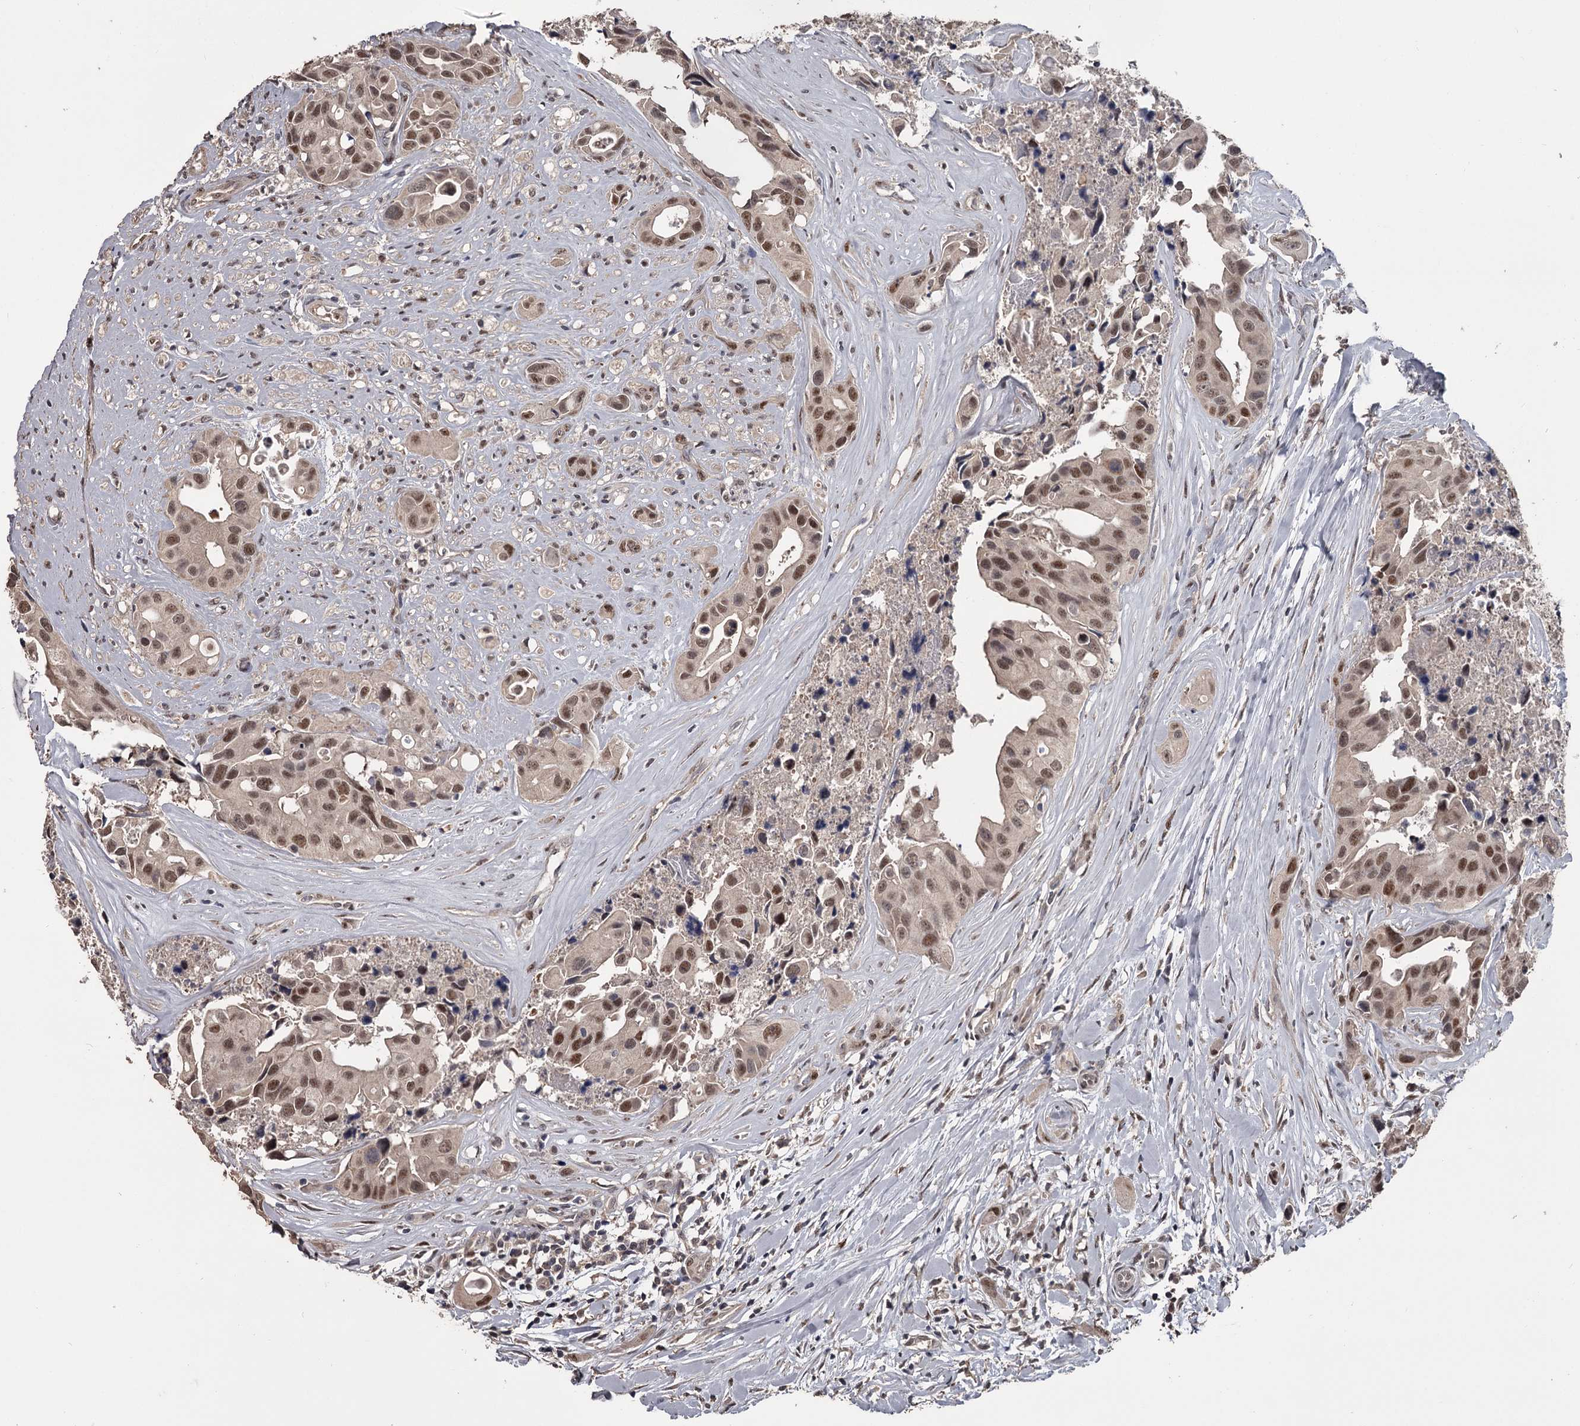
{"staining": {"intensity": "moderate", "quantity": ">75%", "location": "nuclear"}, "tissue": "head and neck cancer", "cell_type": "Tumor cells", "image_type": "cancer", "snomed": [{"axis": "morphology", "description": "Adenocarcinoma, NOS"}, {"axis": "morphology", "description": "Adenocarcinoma, metastatic, NOS"}, {"axis": "topography", "description": "Head-Neck"}], "caption": "Head and neck metastatic adenocarcinoma tissue demonstrates moderate nuclear staining in approximately >75% of tumor cells", "gene": "PRPF40B", "patient": {"sex": "male", "age": 75}}